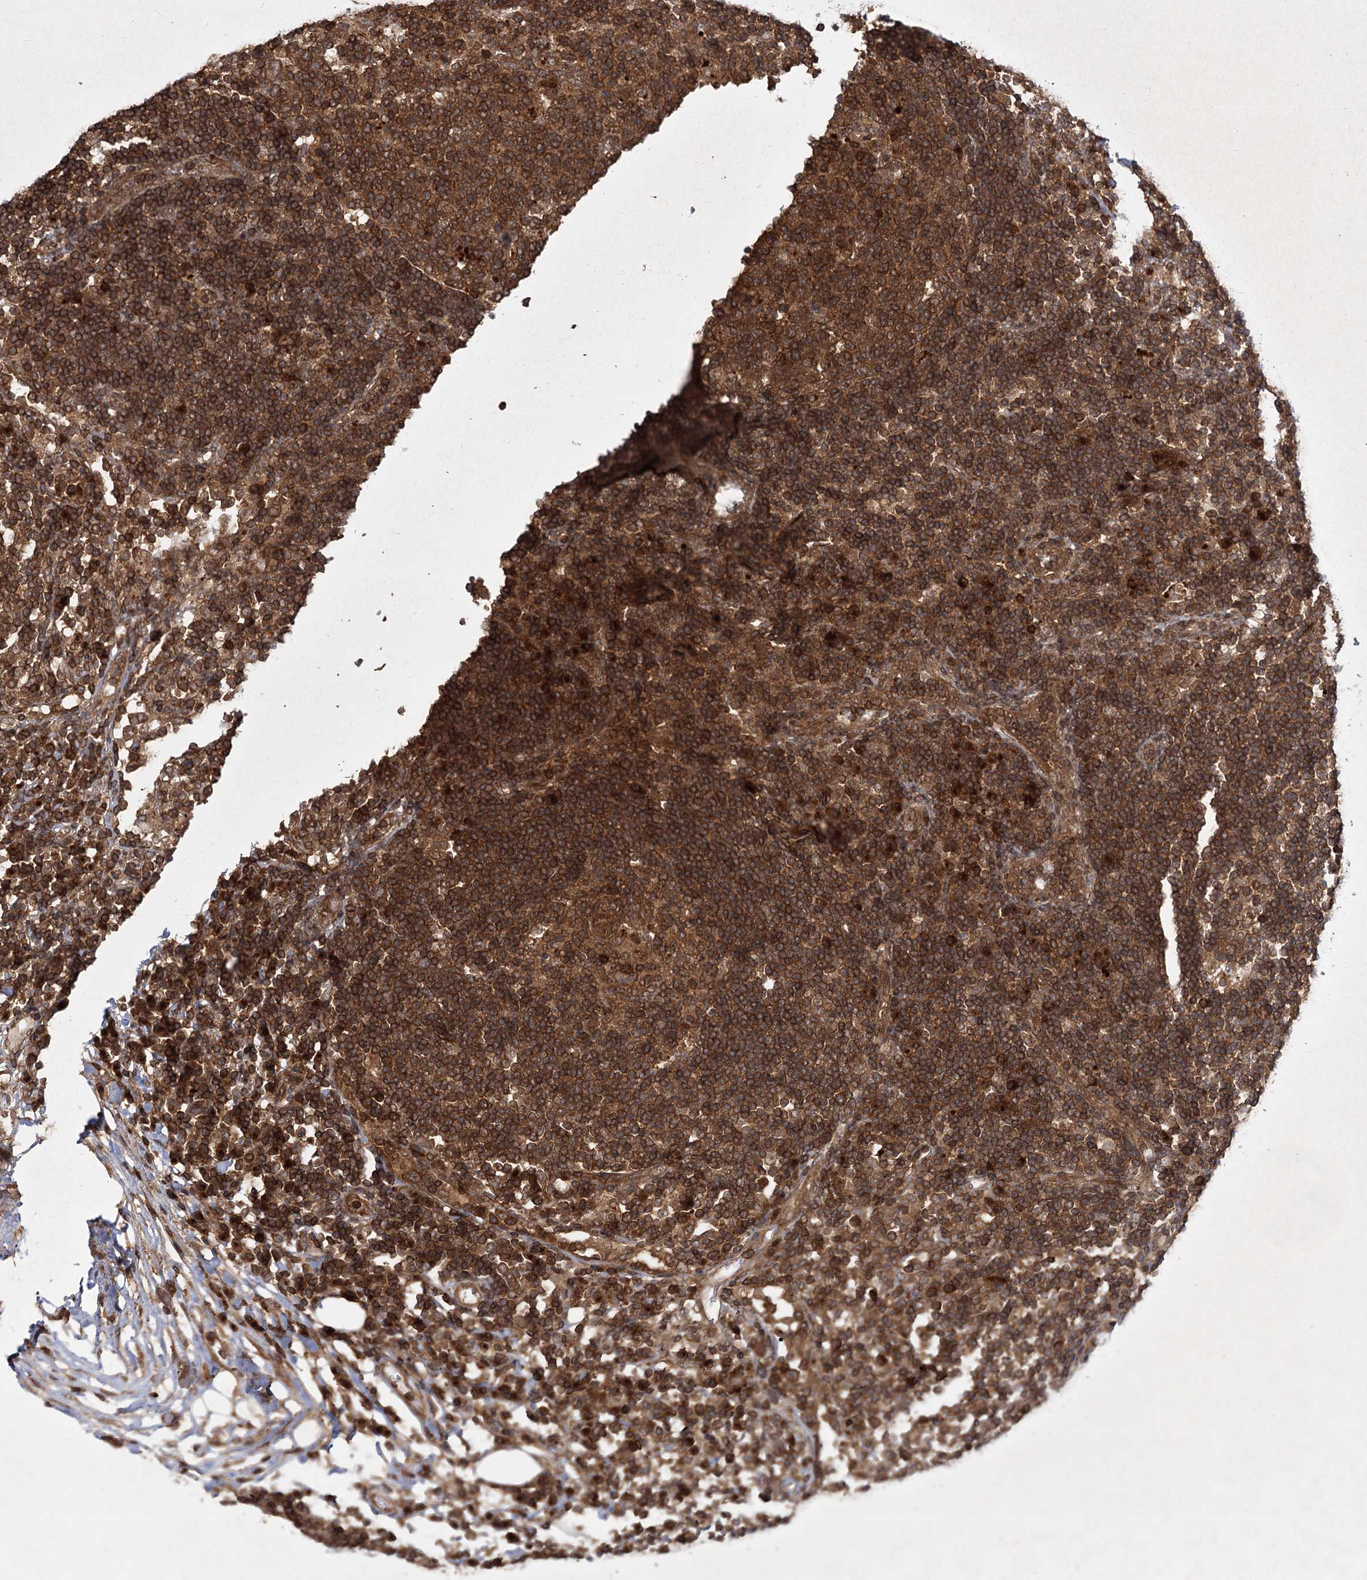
{"staining": {"intensity": "moderate", "quantity": ">75%", "location": "cytoplasmic/membranous"}, "tissue": "lymph node", "cell_type": "Germinal center cells", "image_type": "normal", "snomed": [{"axis": "morphology", "description": "Normal tissue, NOS"}, {"axis": "topography", "description": "Lymph node"}], "caption": "Immunohistochemistry micrograph of benign lymph node: lymph node stained using IHC displays medium levels of moderate protein expression localized specifically in the cytoplasmic/membranous of germinal center cells, appearing as a cytoplasmic/membranous brown color.", "gene": "MDFIC", "patient": {"sex": "female", "age": 53}}